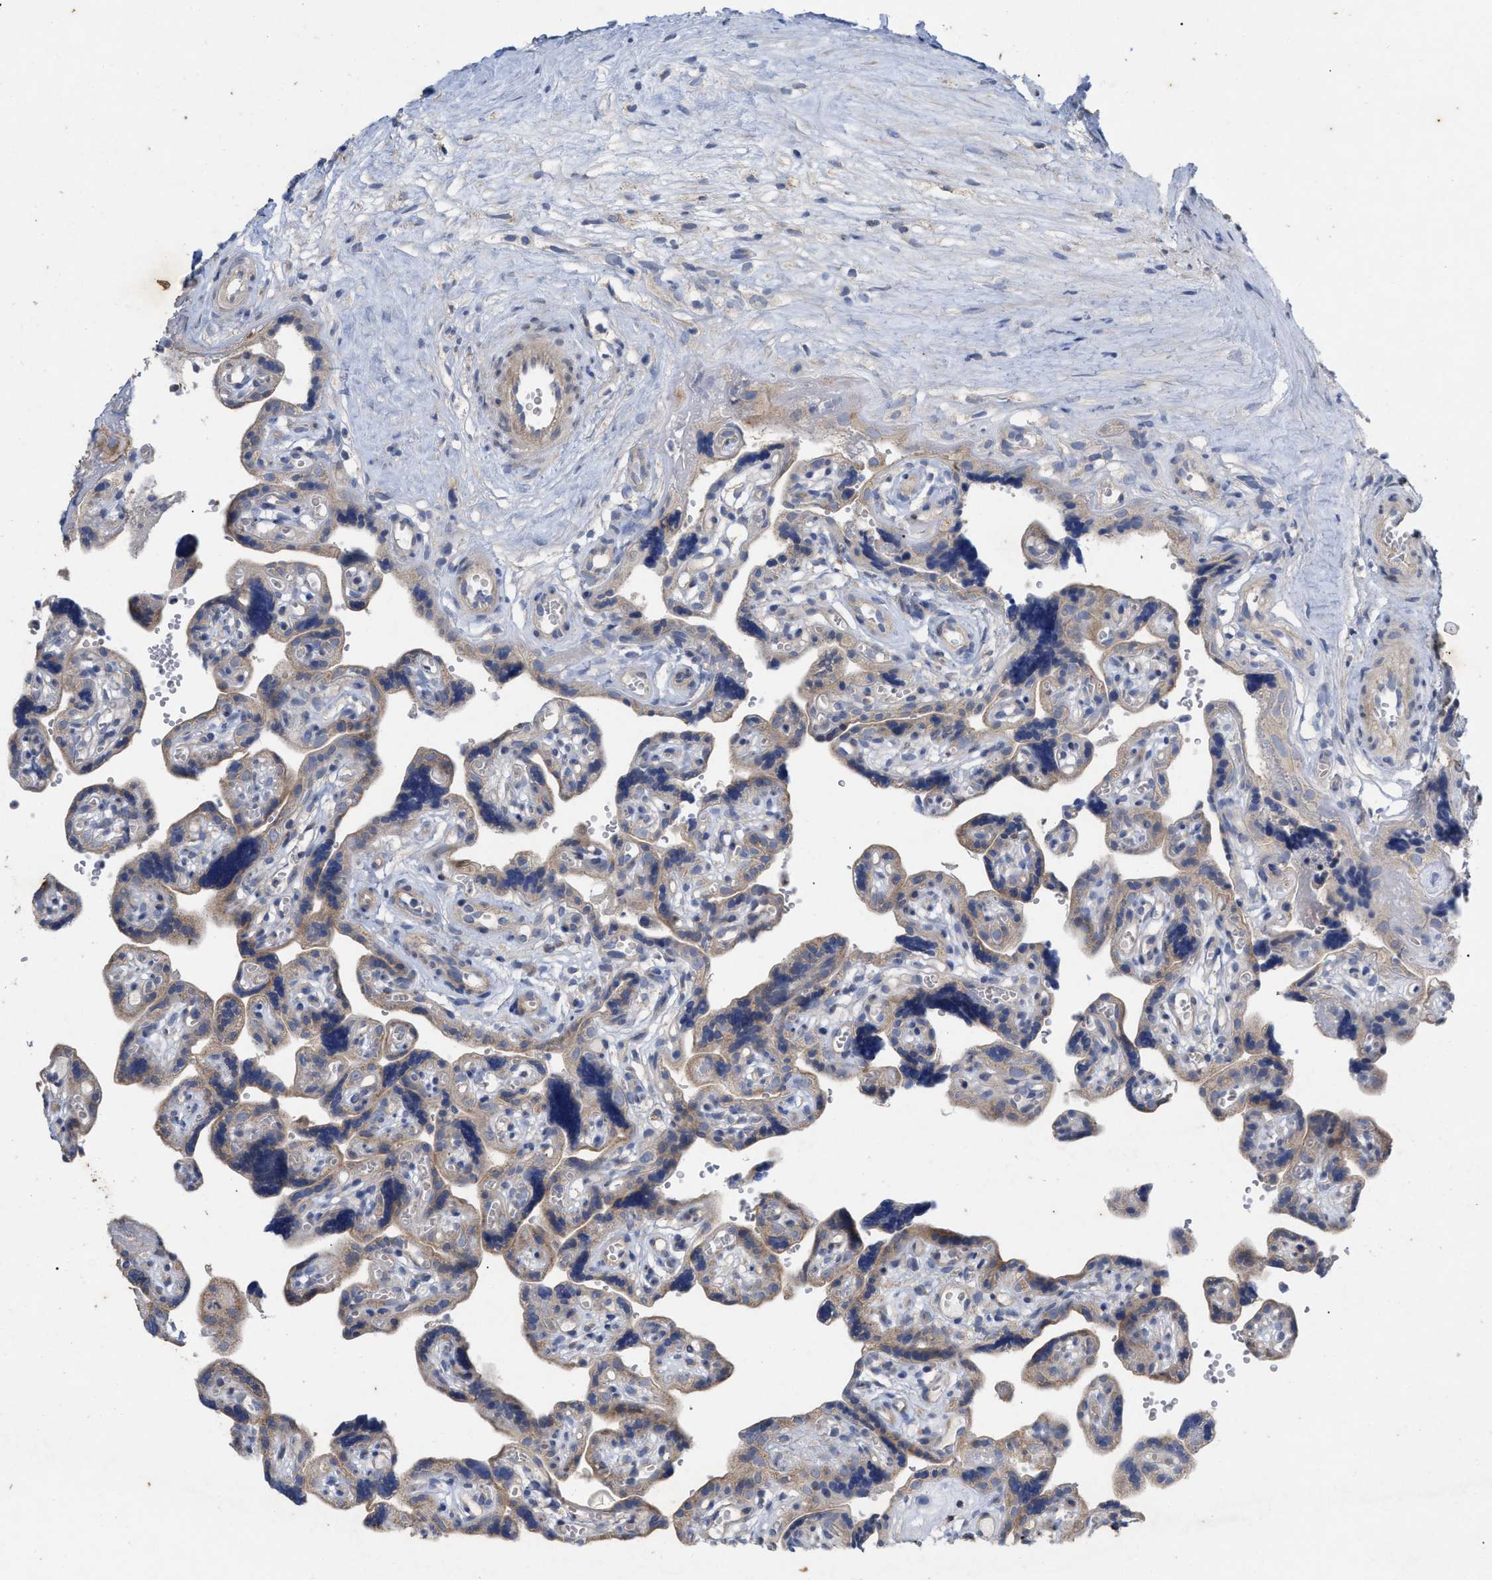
{"staining": {"intensity": "weak", "quantity": ">75%", "location": "cytoplasmic/membranous"}, "tissue": "placenta", "cell_type": "Decidual cells", "image_type": "normal", "snomed": [{"axis": "morphology", "description": "Normal tissue, NOS"}, {"axis": "topography", "description": "Placenta"}], "caption": "Decidual cells display low levels of weak cytoplasmic/membranous positivity in about >75% of cells in unremarkable human placenta.", "gene": "VIP", "patient": {"sex": "female", "age": 30}}